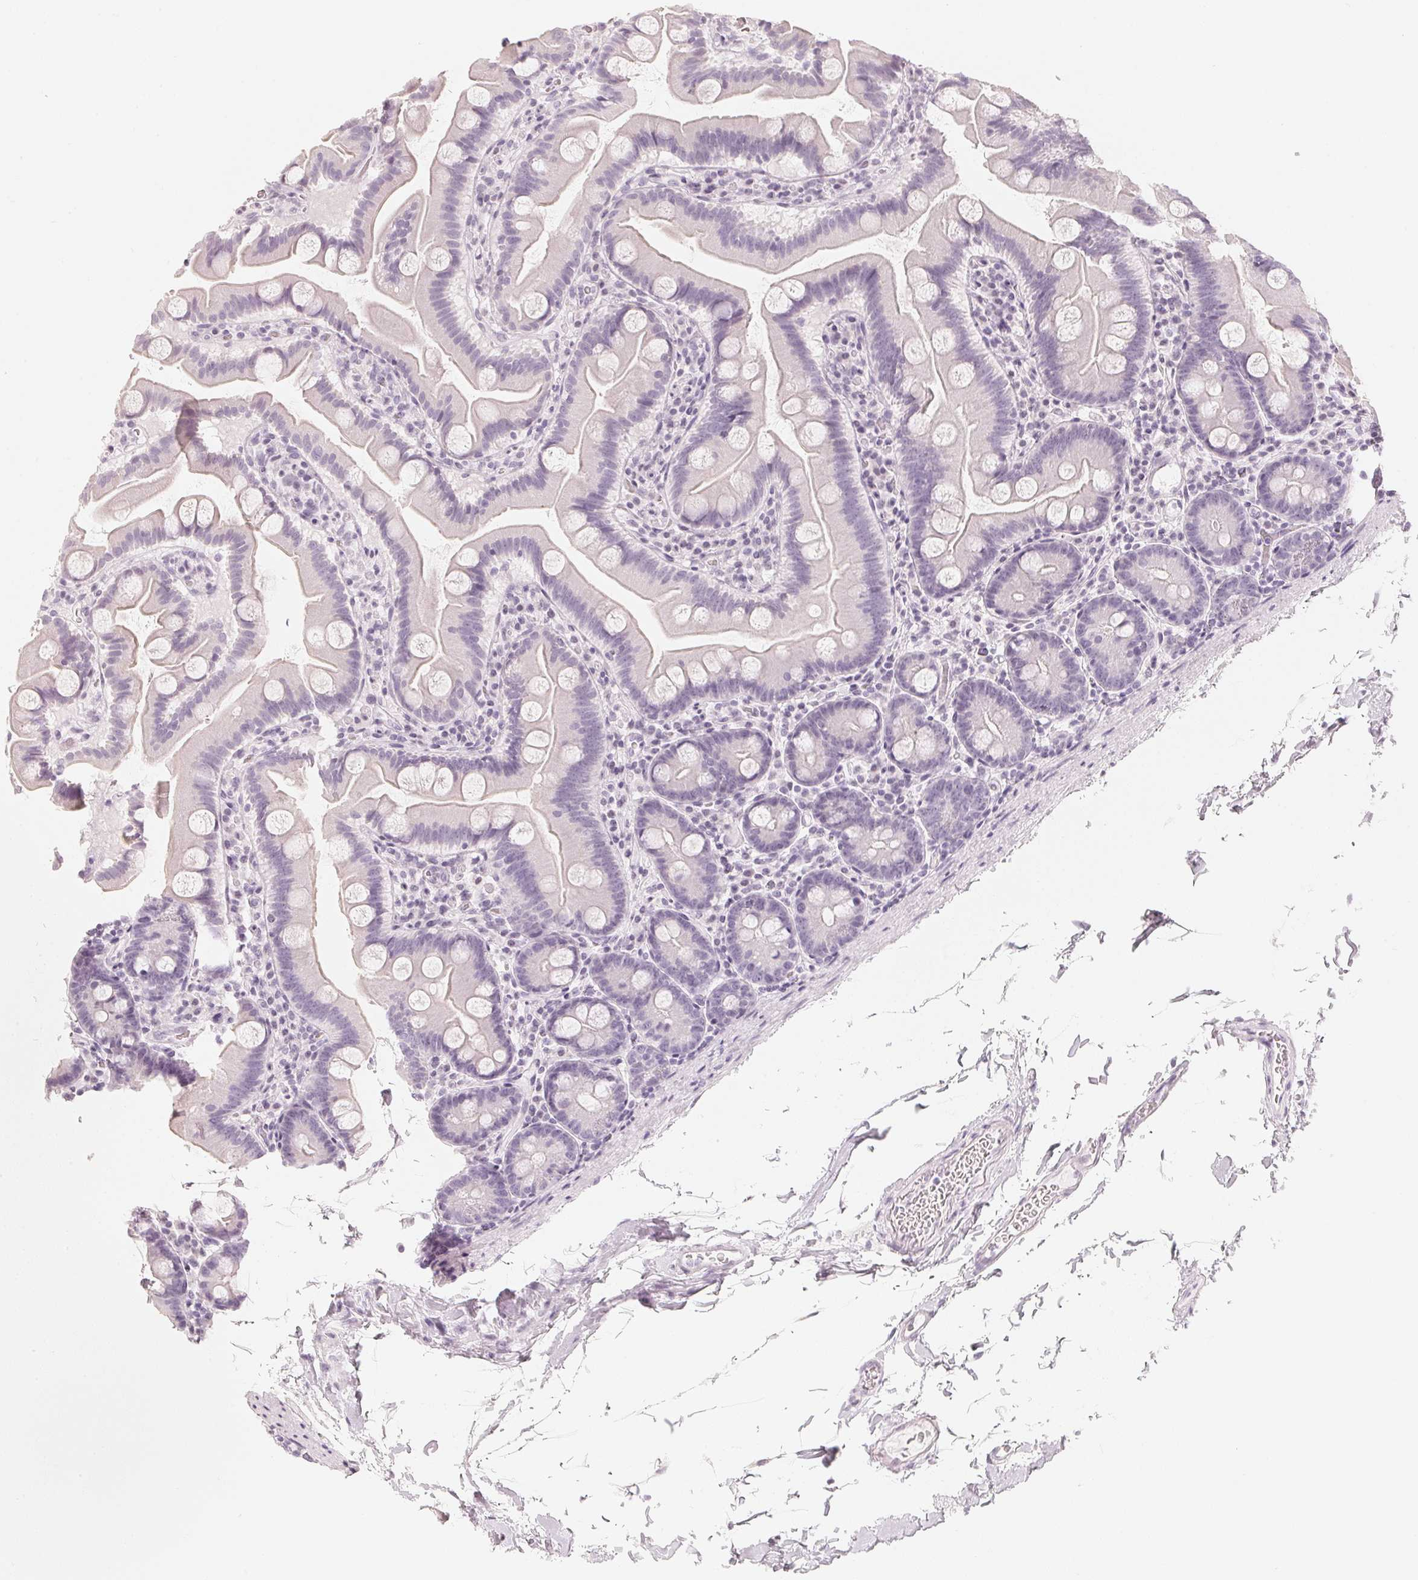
{"staining": {"intensity": "negative", "quantity": "none", "location": "none"}, "tissue": "small intestine", "cell_type": "Glandular cells", "image_type": "normal", "snomed": [{"axis": "morphology", "description": "Normal tissue, NOS"}, {"axis": "topography", "description": "Small intestine"}], "caption": "Immunohistochemistry photomicrograph of unremarkable small intestine: small intestine stained with DAB (3,3'-diaminobenzidine) demonstrates no significant protein staining in glandular cells.", "gene": "SLC22A8", "patient": {"sex": "female", "age": 68}}